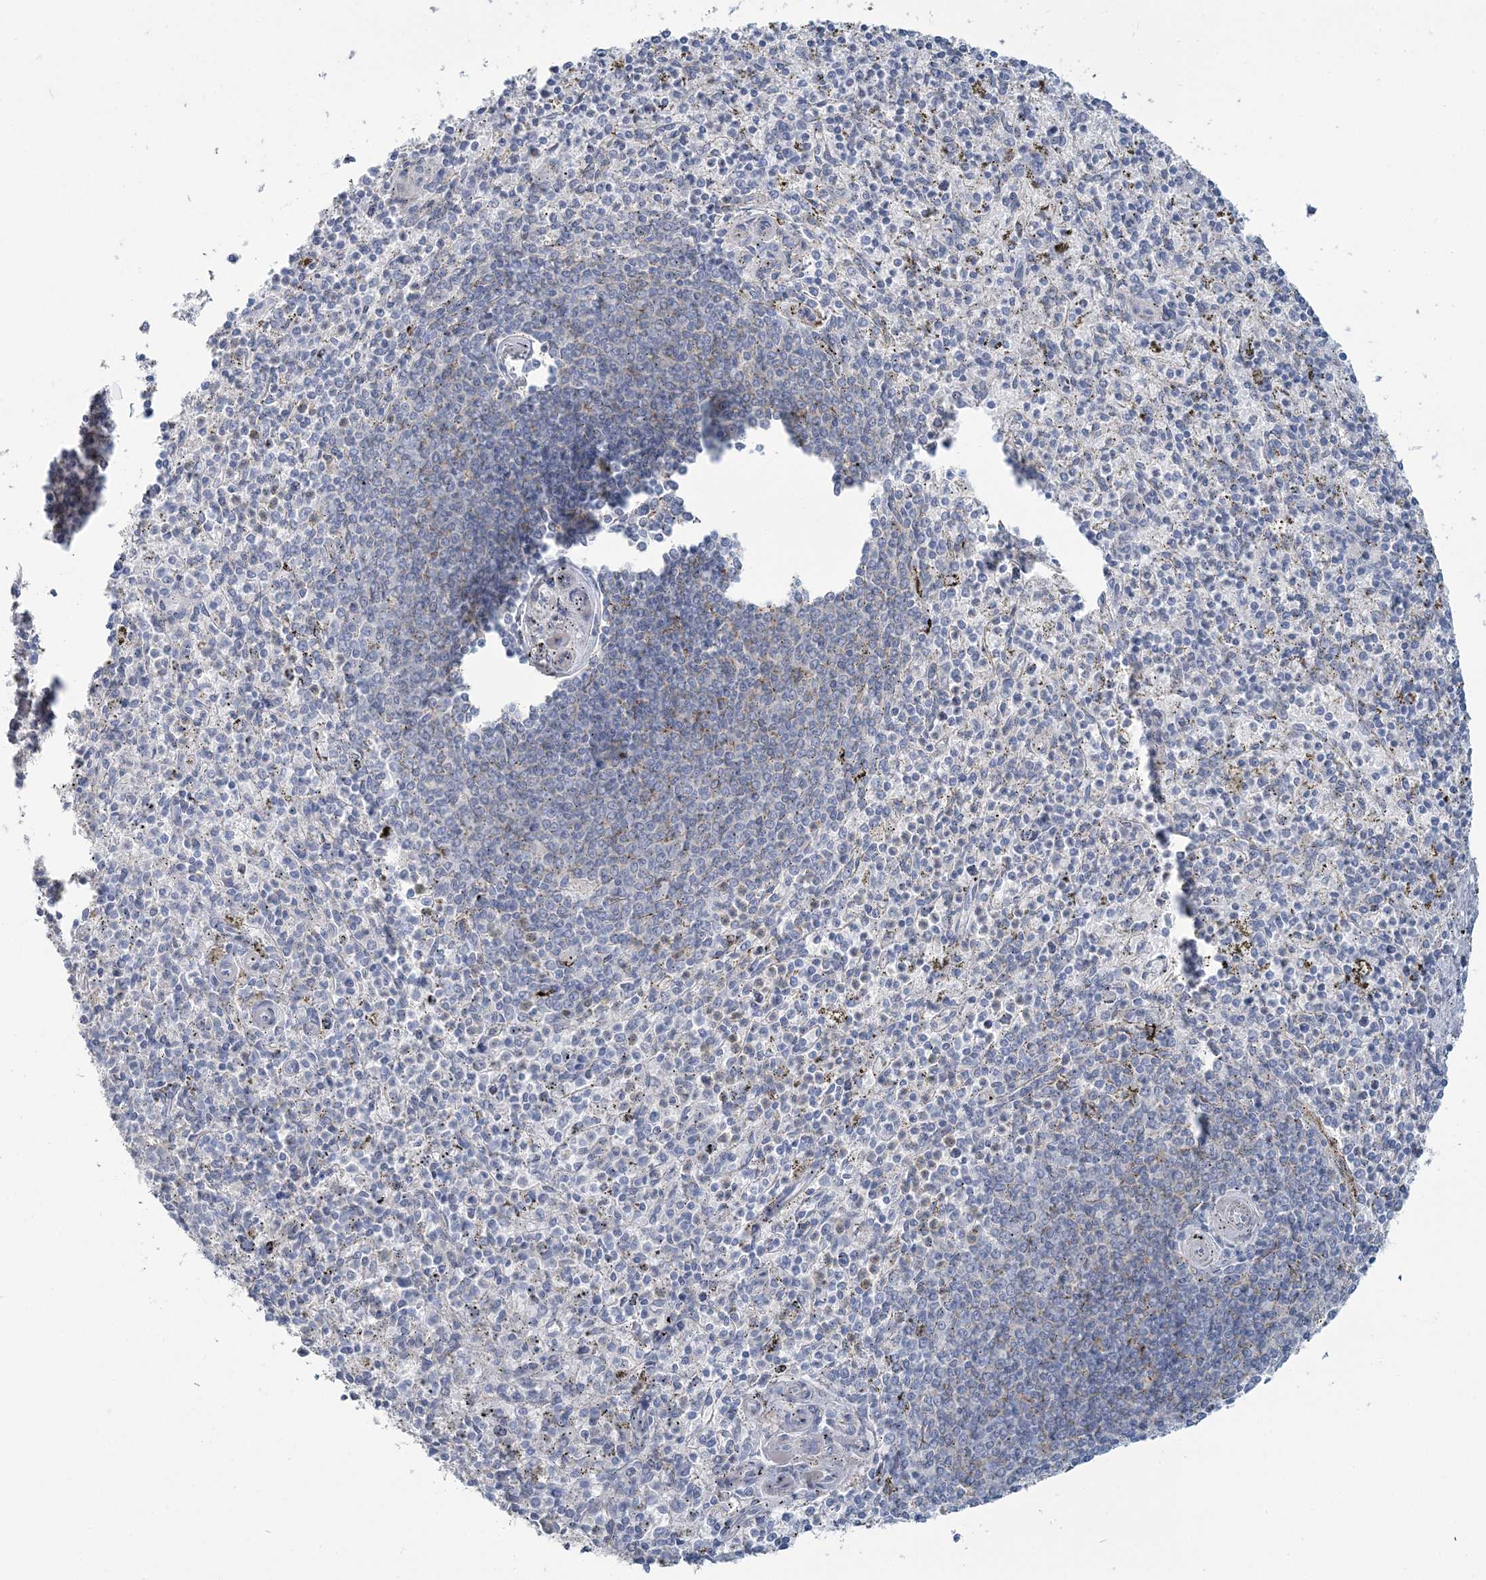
{"staining": {"intensity": "negative", "quantity": "none", "location": "none"}, "tissue": "spleen", "cell_type": "Cells in red pulp", "image_type": "normal", "snomed": [{"axis": "morphology", "description": "Normal tissue, NOS"}, {"axis": "topography", "description": "Spleen"}], "caption": "Spleen was stained to show a protein in brown. There is no significant staining in cells in red pulp.", "gene": "CMBL", "patient": {"sex": "male", "age": 72}}